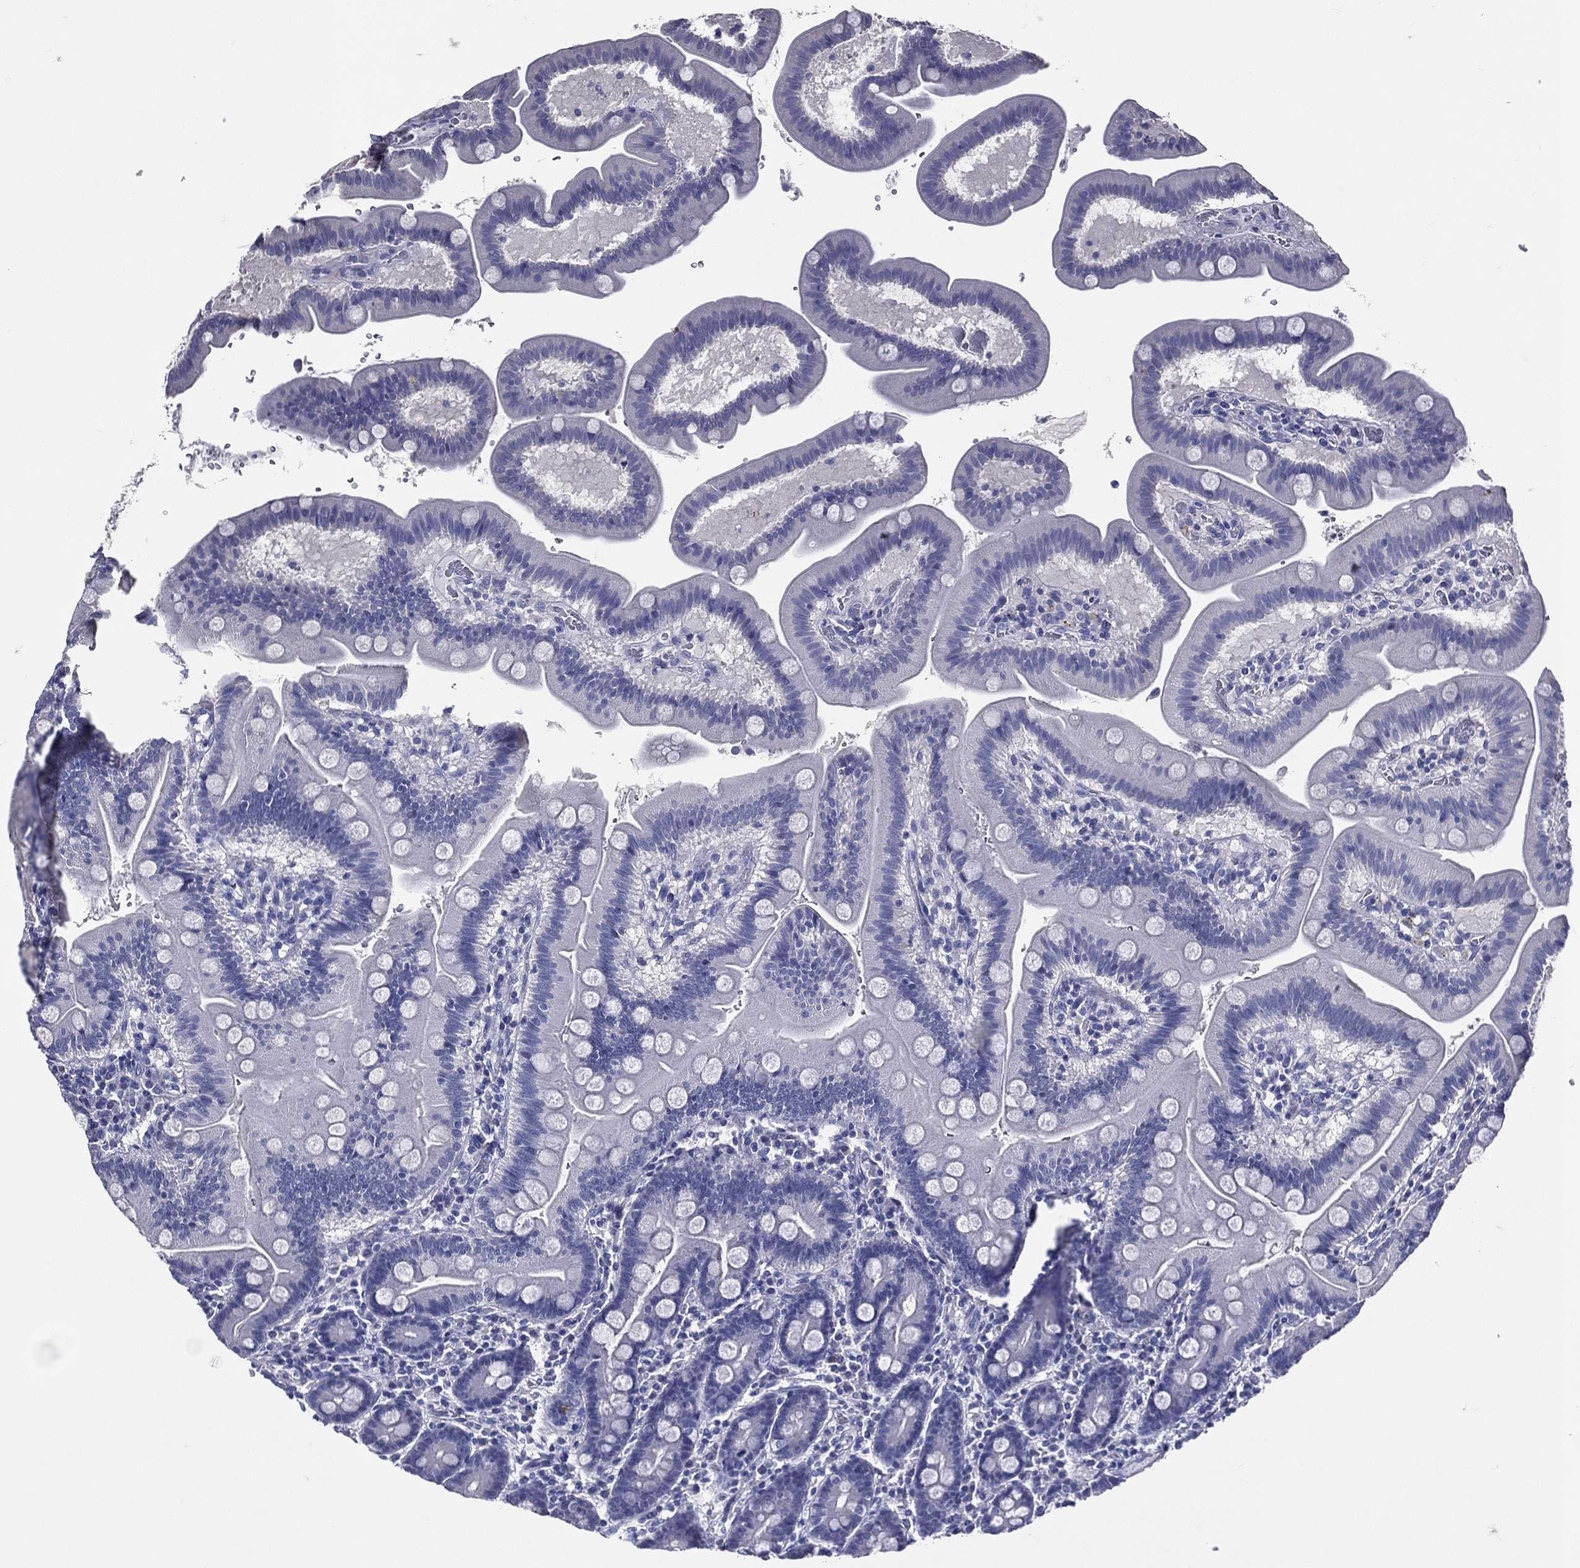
{"staining": {"intensity": "negative", "quantity": "none", "location": "none"}, "tissue": "duodenum", "cell_type": "Glandular cells", "image_type": "normal", "snomed": [{"axis": "morphology", "description": "Normal tissue, NOS"}, {"axis": "topography", "description": "Duodenum"}], "caption": "Immunohistochemical staining of unremarkable duodenum displays no significant positivity in glandular cells.", "gene": "TGM1", "patient": {"sex": "male", "age": 59}}